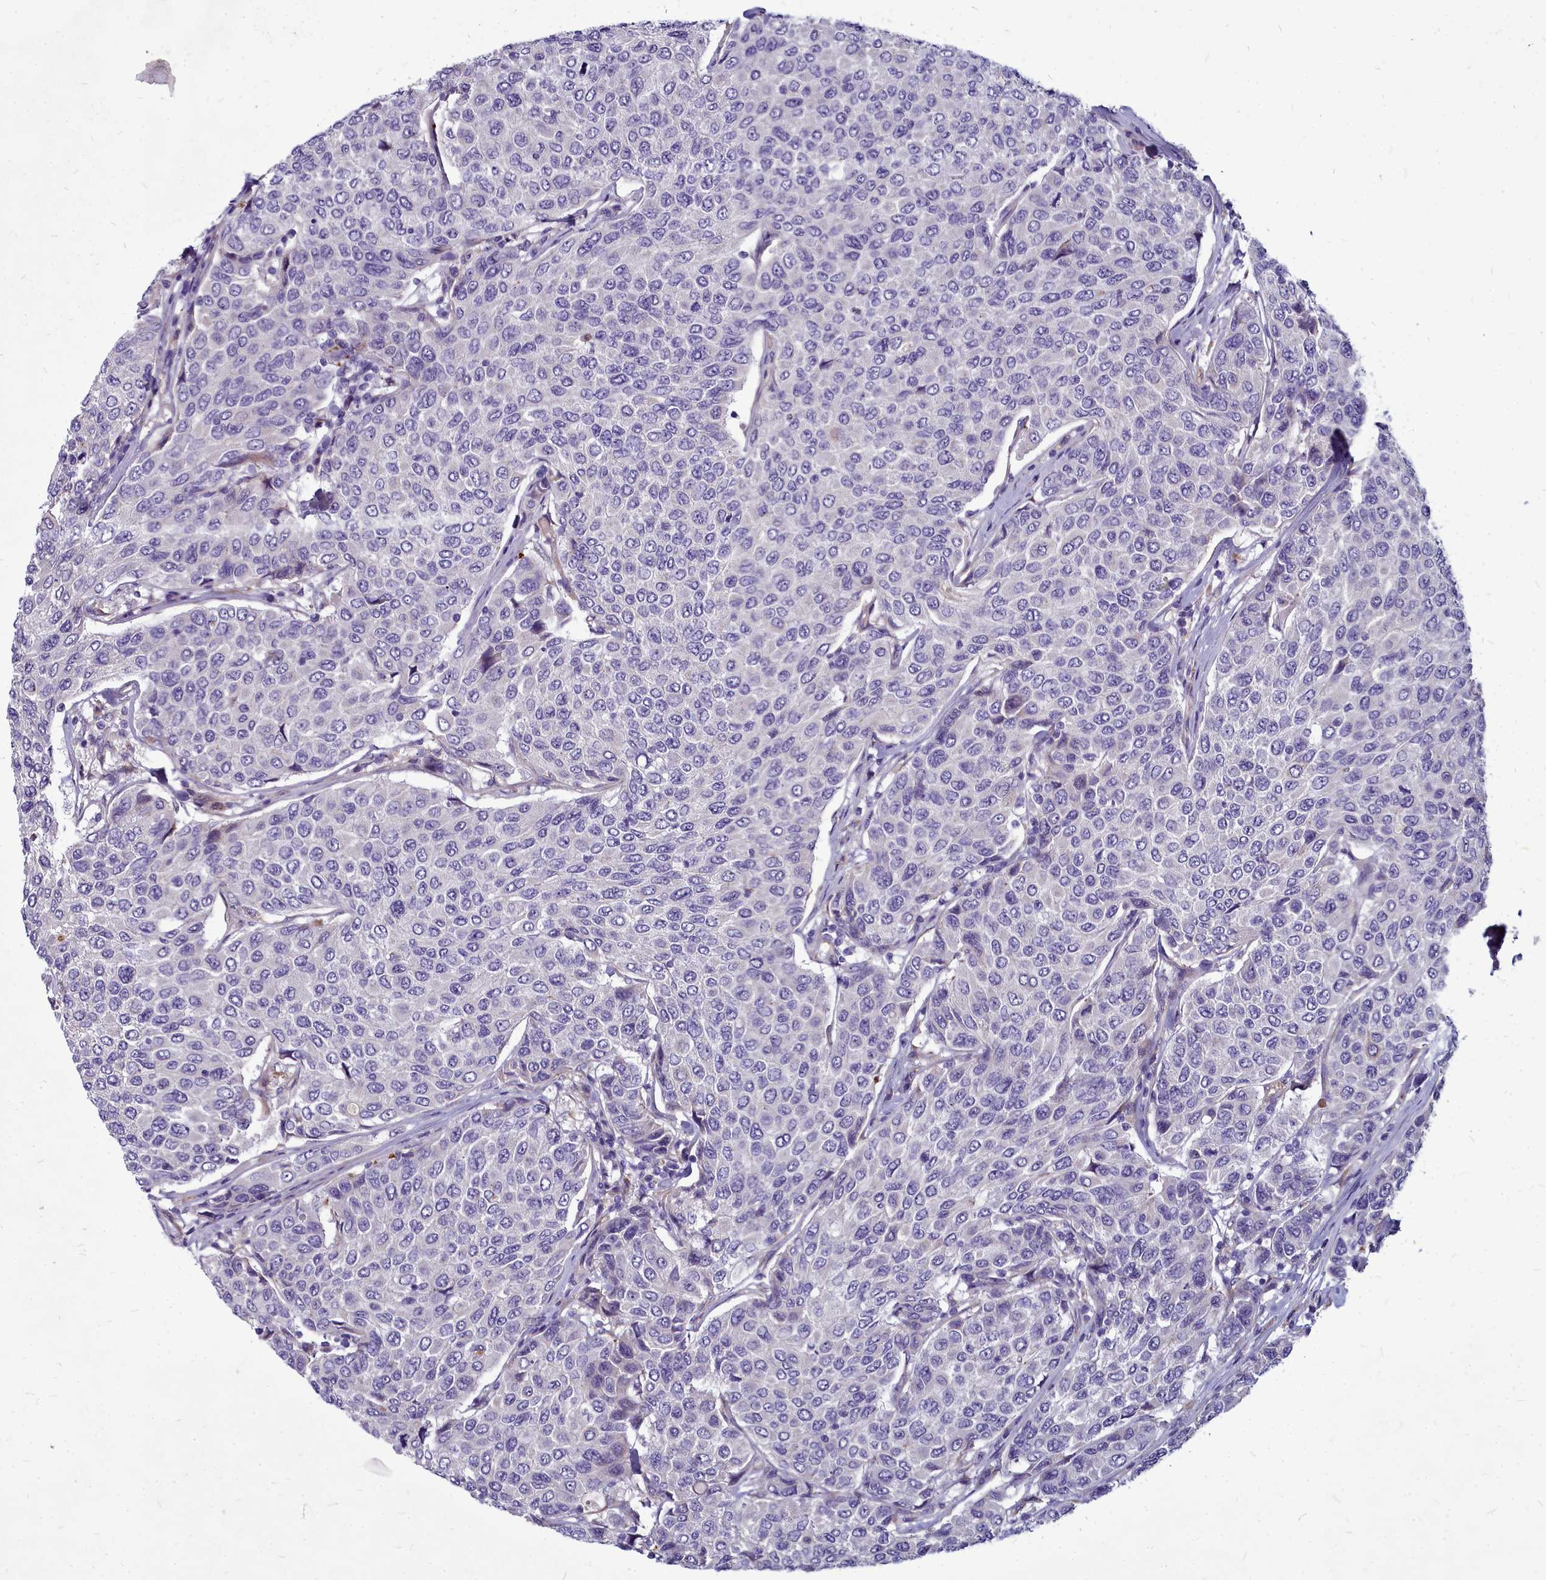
{"staining": {"intensity": "negative", "quantity": "none", "location": "none"}, "tissue": "breast cancer", "cell_type": "Tumor cells", "image_type": "cancer", "snomed": [{"axis": "morphology", "description": "Duct carcinoma"}, {"axis": "topography", "description": "Breast"}], "caption": "High magnification brightfield microscopy of breast cancer stained with DAB (3,3'-diaminobenzidine) (brown) and counterstained with hematoxylin (blue): tumor cells show no significant positivity. (DAB immunohistochemistry with hematoxylin counter stain).", "gene": "SMPD4", "patient": {"sex": "female", "age": 55}}